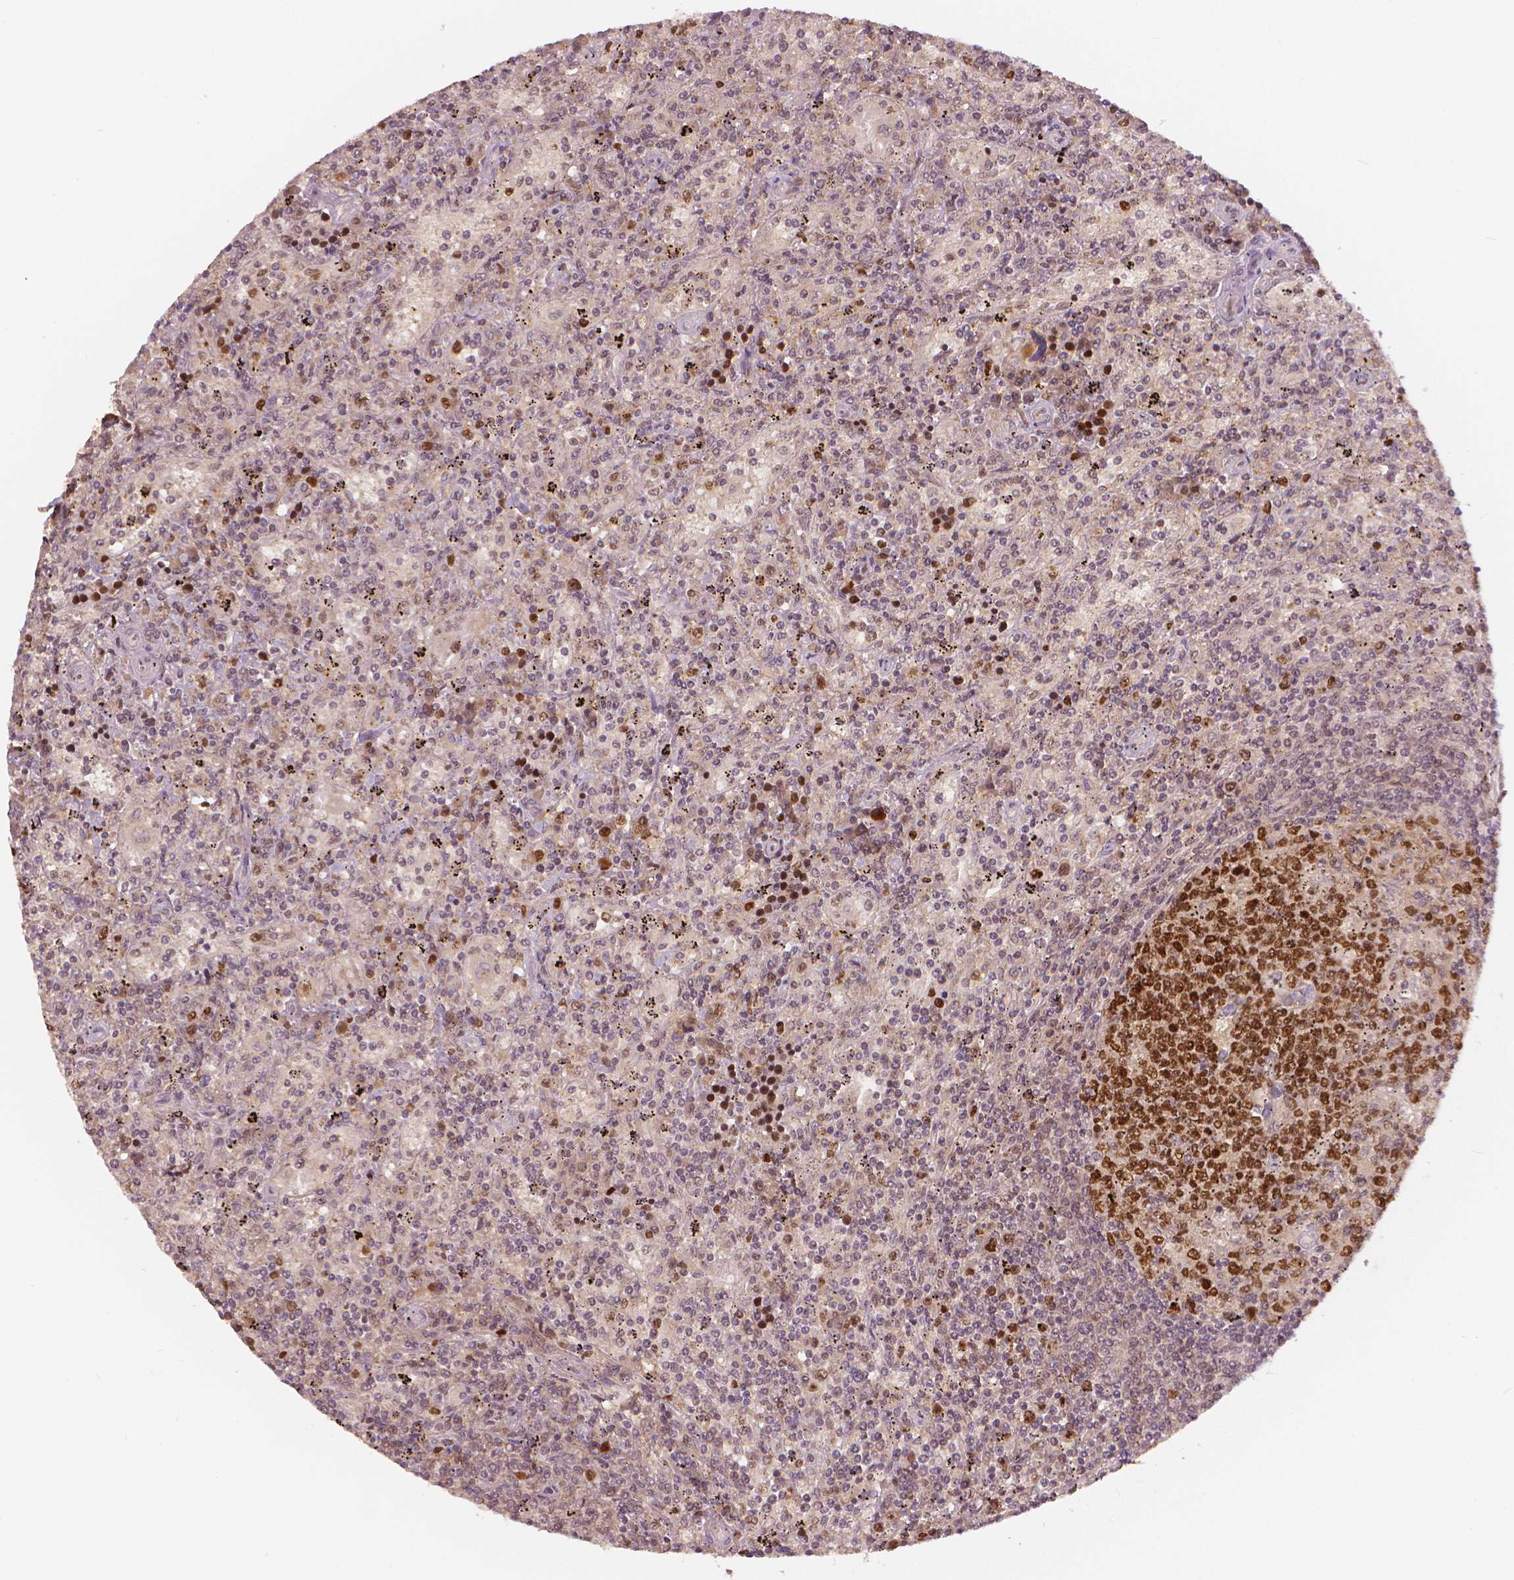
{"staining": {"intensity": "moderate", "quantity": "<25%", "location": "nuclear"}, "tissue": "lymphoma", "cell_type": "Tumor cells", "image_type": "cancer", "snomed": [{"axis": "morphology", "description": "Malignant lymphoma, non-Hodgkin's type, Low grade"}, {"axis": "topography", "description": "Spleen"}], "caption": "Low-grade malignant lymphoma, non-Hodgkin's type stained with a brown dye exhibits moderate nuclear positive positivity in about <25% of tumor cells.", "gene": "NSD2", "patient": {"sex": "male", "age": 62}}